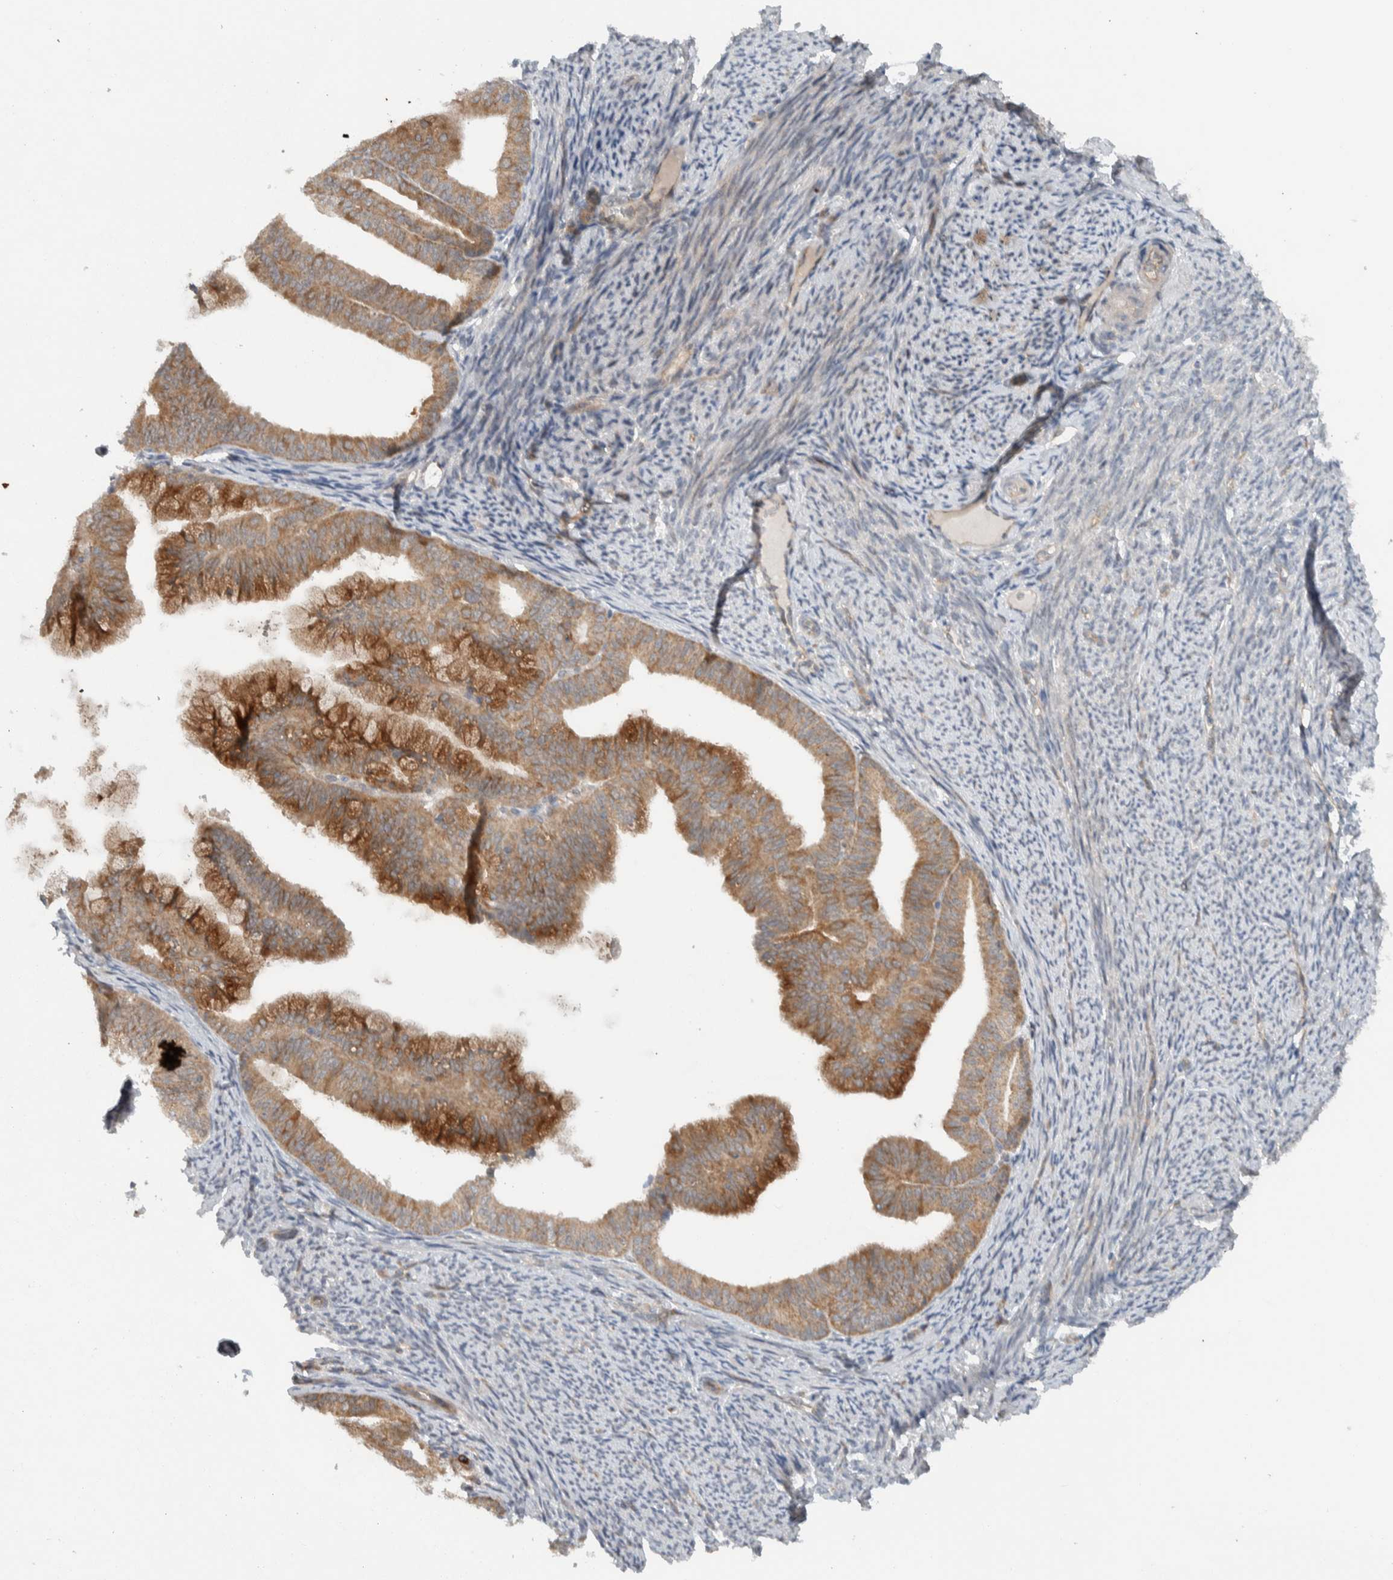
{"staining": {"intensity": "moderate", "quantity": ">75%", "location": "cytoplasmic/membranous"}, "tissue": "endometrial cancer", "cell_type": "Tumor cells", "image_type": "cancer", "snomed": [{"axis": "morphology", "description": "Adenocarcinoma, NOS"}, {"axis": "topography", "description": "Endometrium"}], "caption": "Immunohistochemical staining of endometrial cancer (adenocarcinoma) reveals medium levels of moderate cytoplasmic/membranous staining in approximately >75% of tumor cells.", "gene": "KLHL6", "patient": {"sex": "female", "age": 63}}